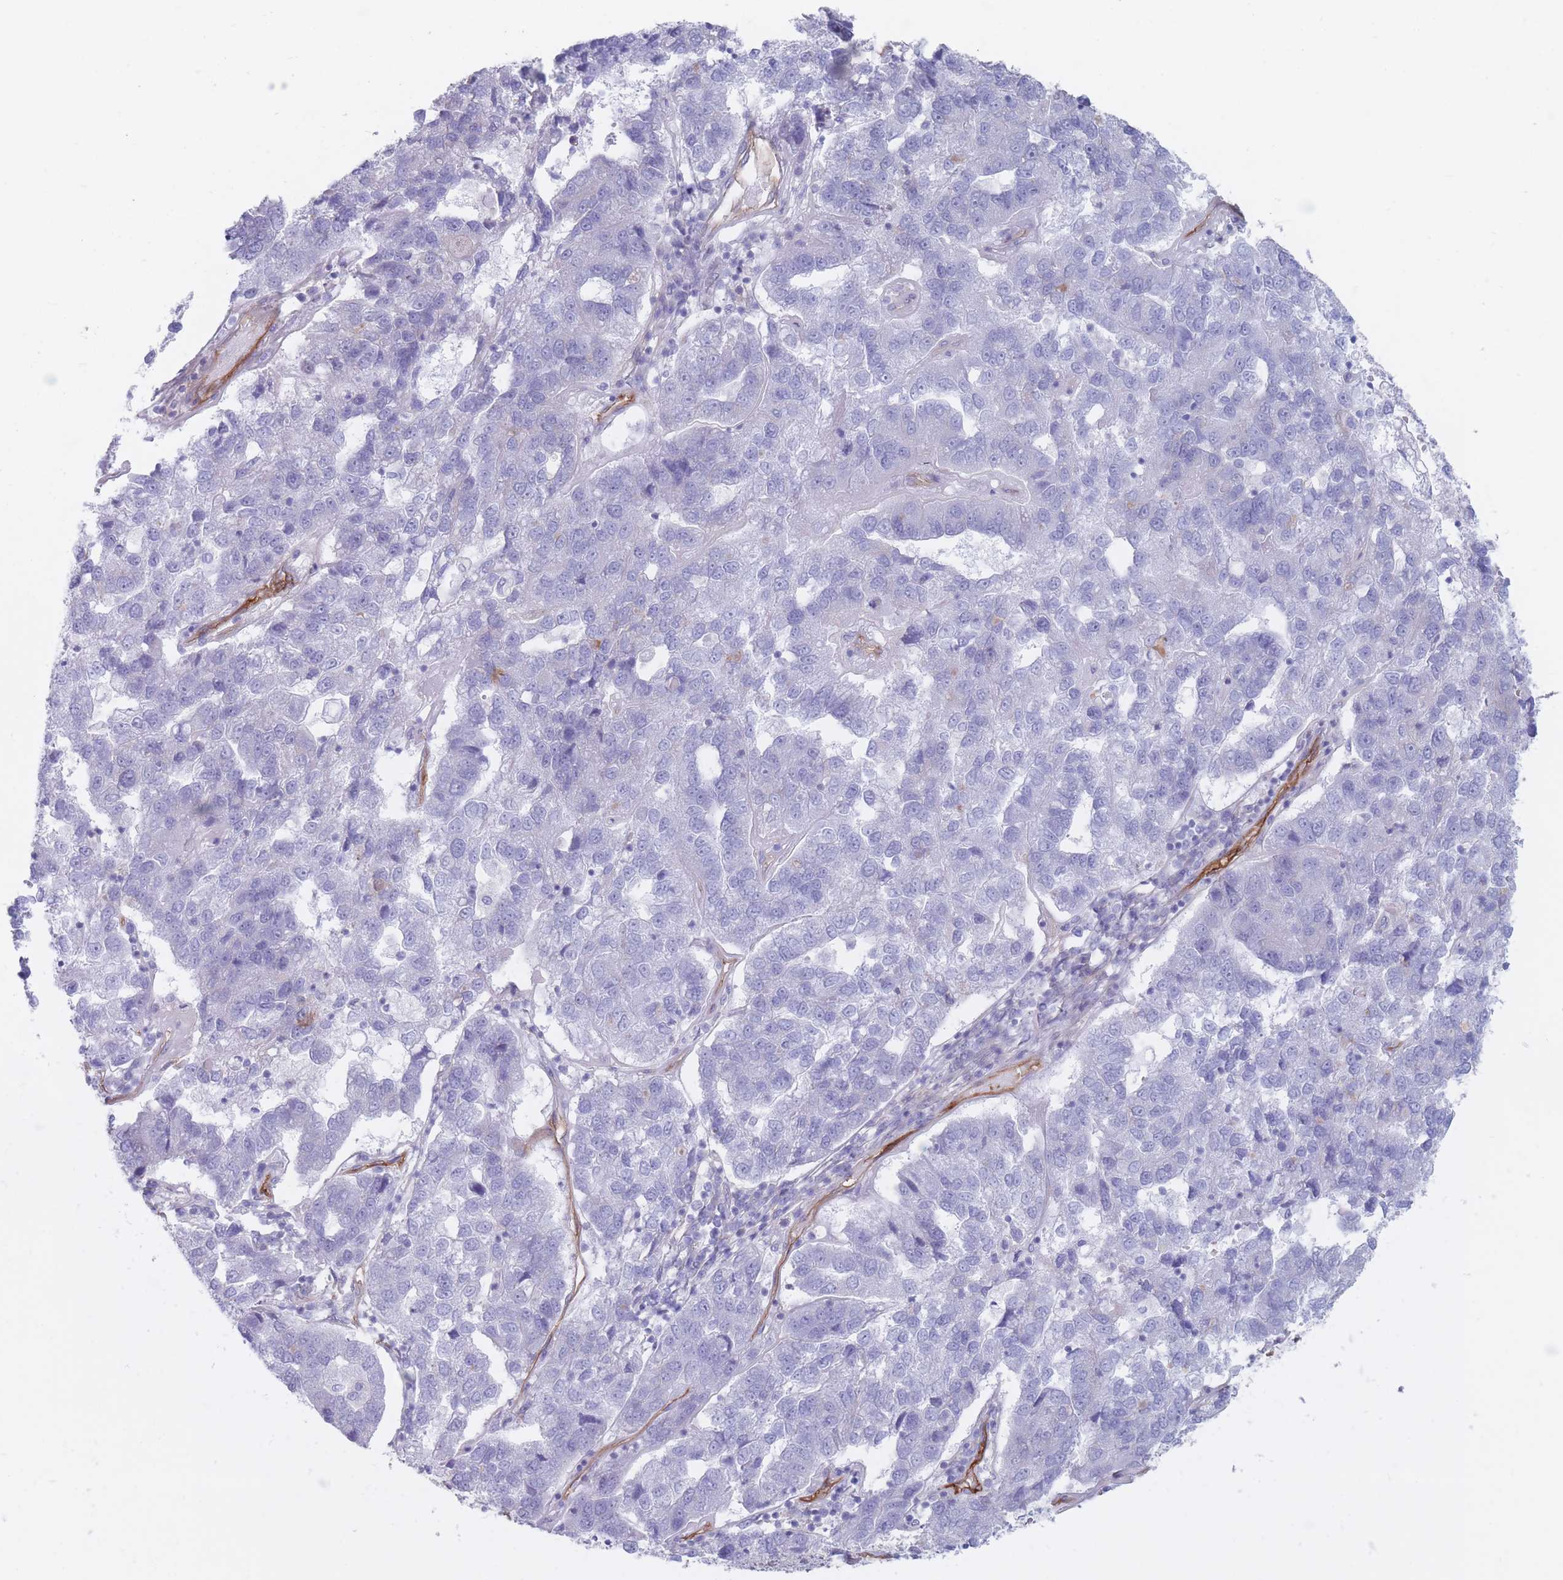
{"staining": {"intensity": "negative", "quantity": "none", "location": "none"}, "tissue": "pancreatic cancer", "cell_type": "Tumor cells", "image_type": "cancer", "snomed": [{"axis": "morphology", "description": "Adenocarcinoma, NOS"}, {"axis": "topography", "description": "Pancreas"}], "caption": "Tumor cells are negative for brown protein staining in pancreatic cancer.", "gene": "PLPP1", "patient": {"sex": "female", "age": 61}}